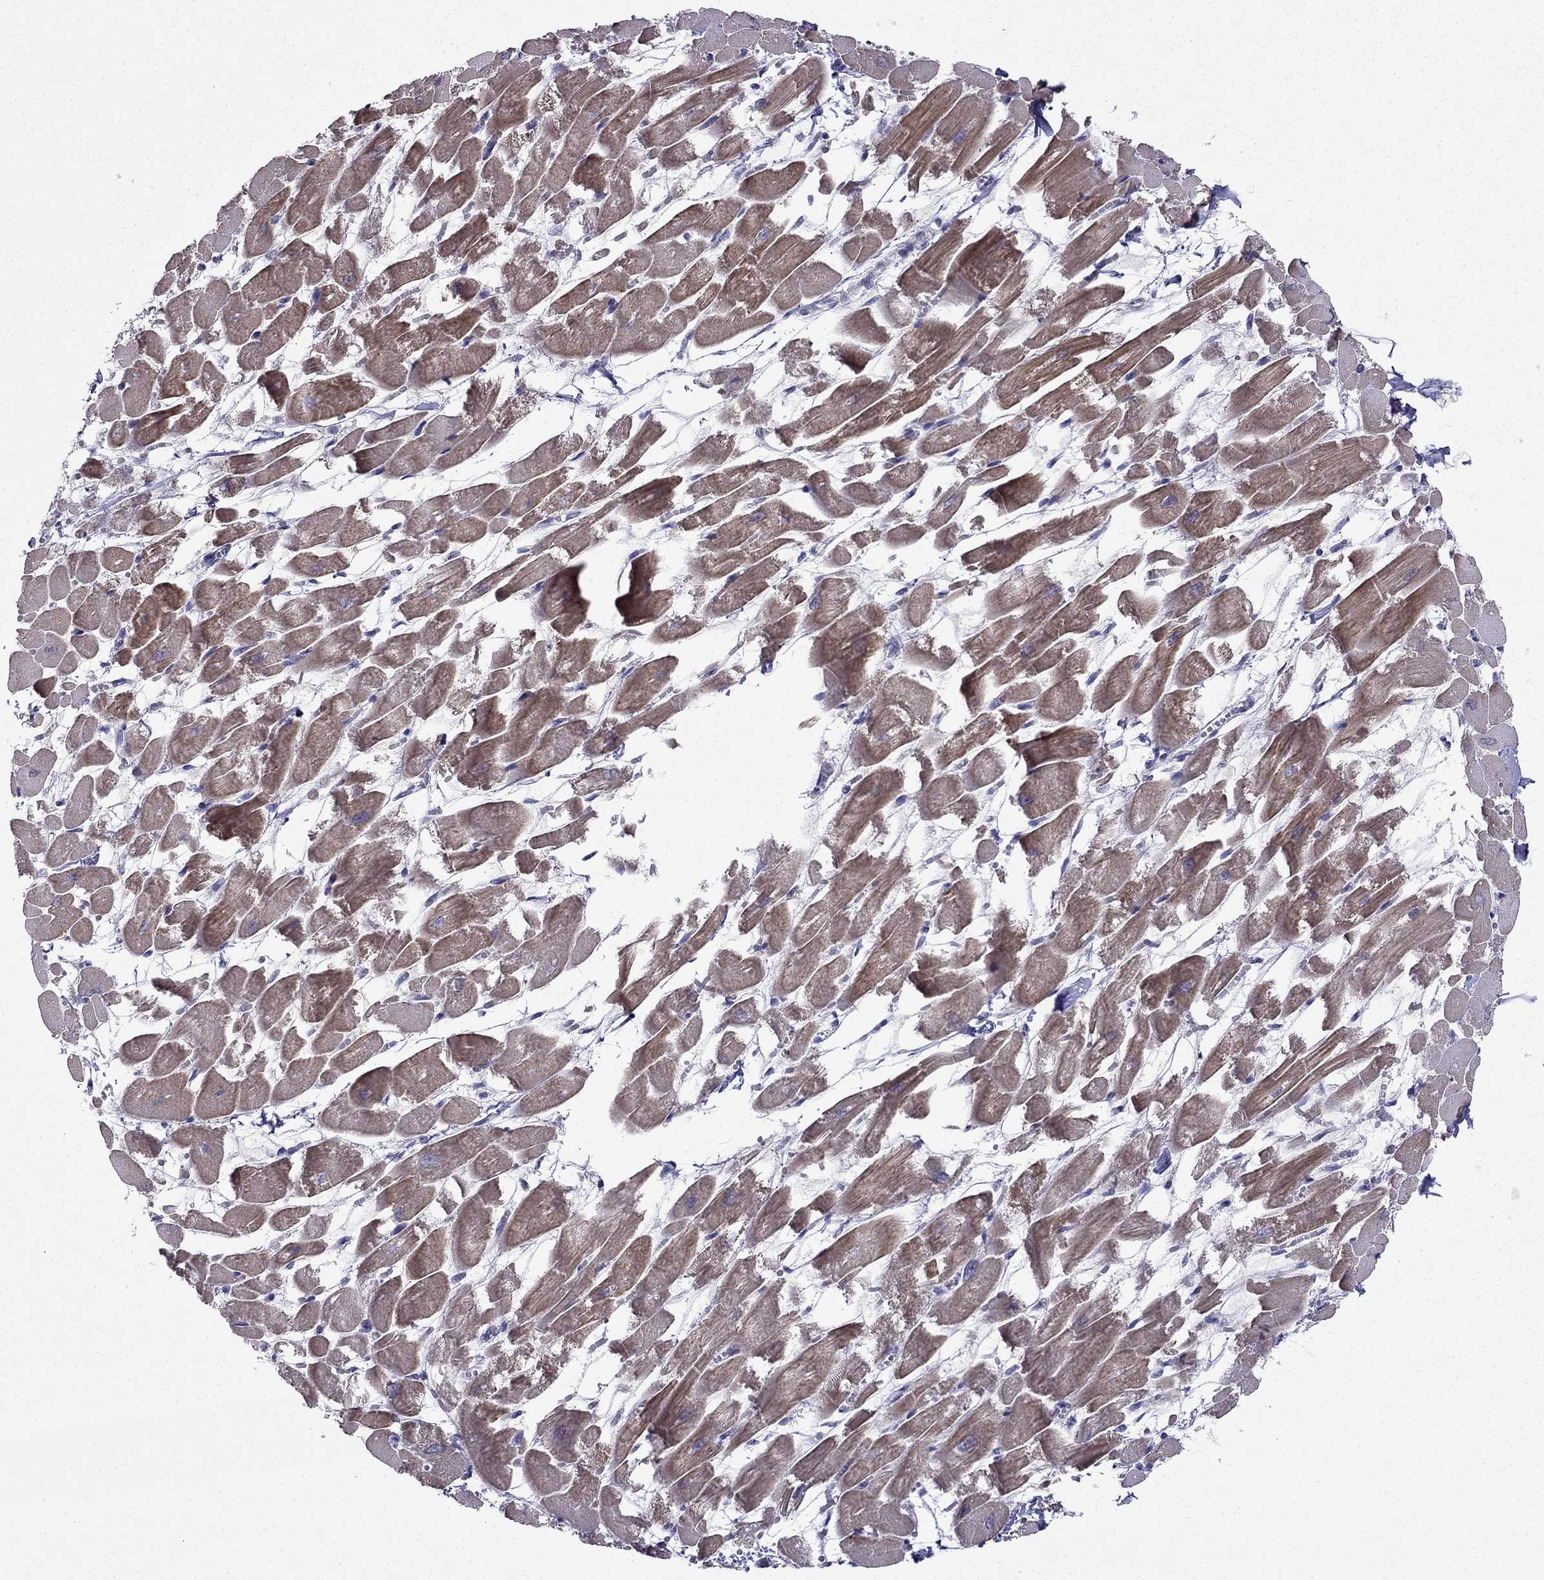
{"staining": {"intensity": "moderate", "quantity": "25%-75%", "location": "cytoplasmic/membranous"}, "tissue": "heart muscle", "cell_type": "Cardiomyocytes", "image_type": "normal", "snomed": [{"axis": "morphology", "description": "Normal tissue, NOS"}, {"axis": "topography", "description": "Heart"}], "caption": "This micrograph demonstrates immunohistochemistry (IHC) staining of normal human heart muscle, with medium moderate cytoplasmic/membranous positivity in approximately 25%-75% of cardiomyocytes.", "gene": "AS3MT", "patient": {"sex": "female", "age": 52}}